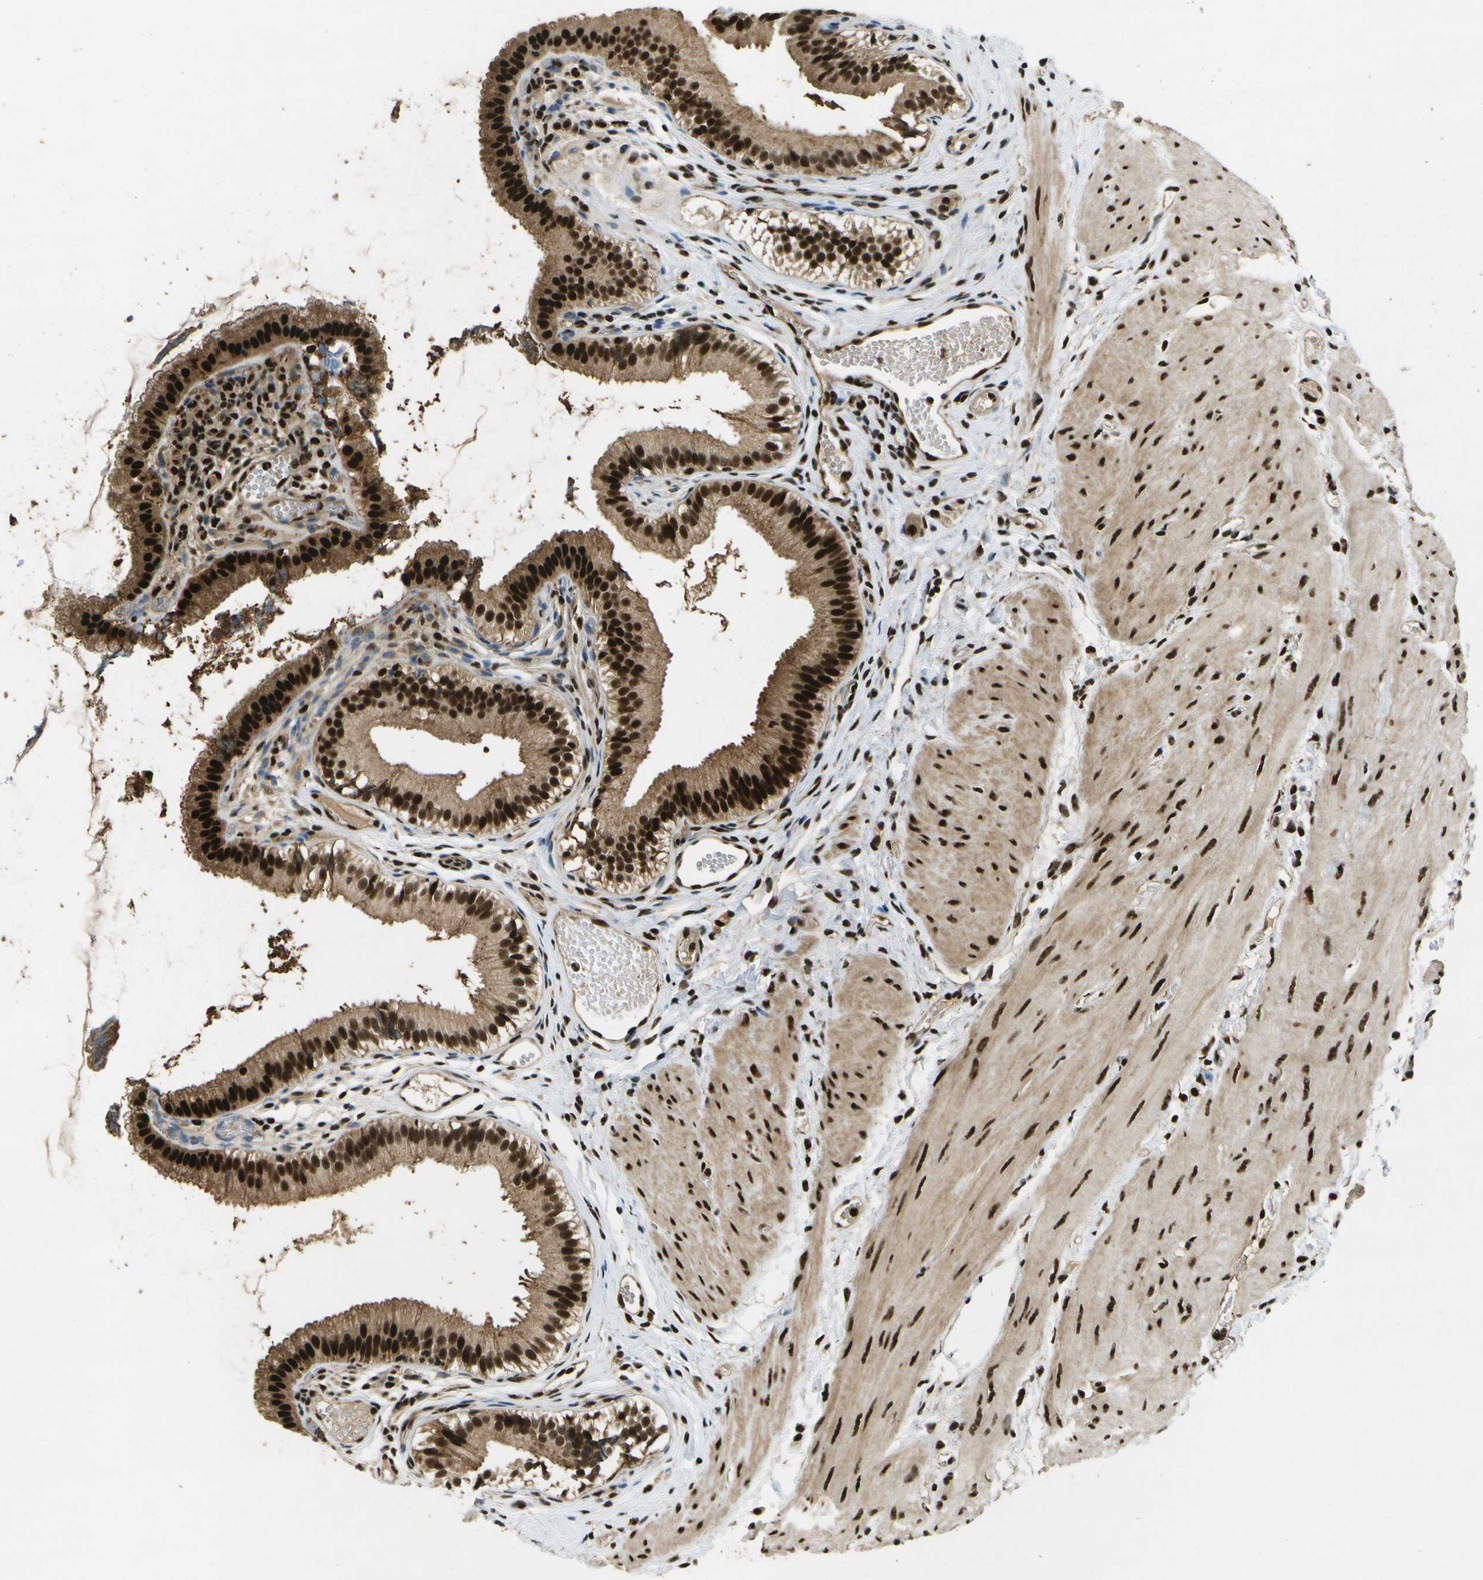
{"staining": {"intensity": "strong", "quantity": ">75%", "location": "cytoplasmic/membranous,nuclear"}, "tissue": "gallbladder", "cell_type": "Glandular cells", "image_type": "normal", "snomed": [{"axis": "morphology", "description": "Normal tissue, NOS"}, {"axis": "topography", "description": "Gallbladder"}], "caption": "IHC staining of benign gallbladder, which demonstrates high levels of strong cytoplasmic/membranous,nuclear expression in about >75% of glandular cells indicating strong cytoplasmic/membranous,nuclear protein expression. The staining was performed using DAB (3,3'-diaminobenzidine) (brown) for protein detection and nuclei were counterstained in hematoxylin (blue).", "gene": "GANC", "patient": {"sex": "female", "age": 26}}